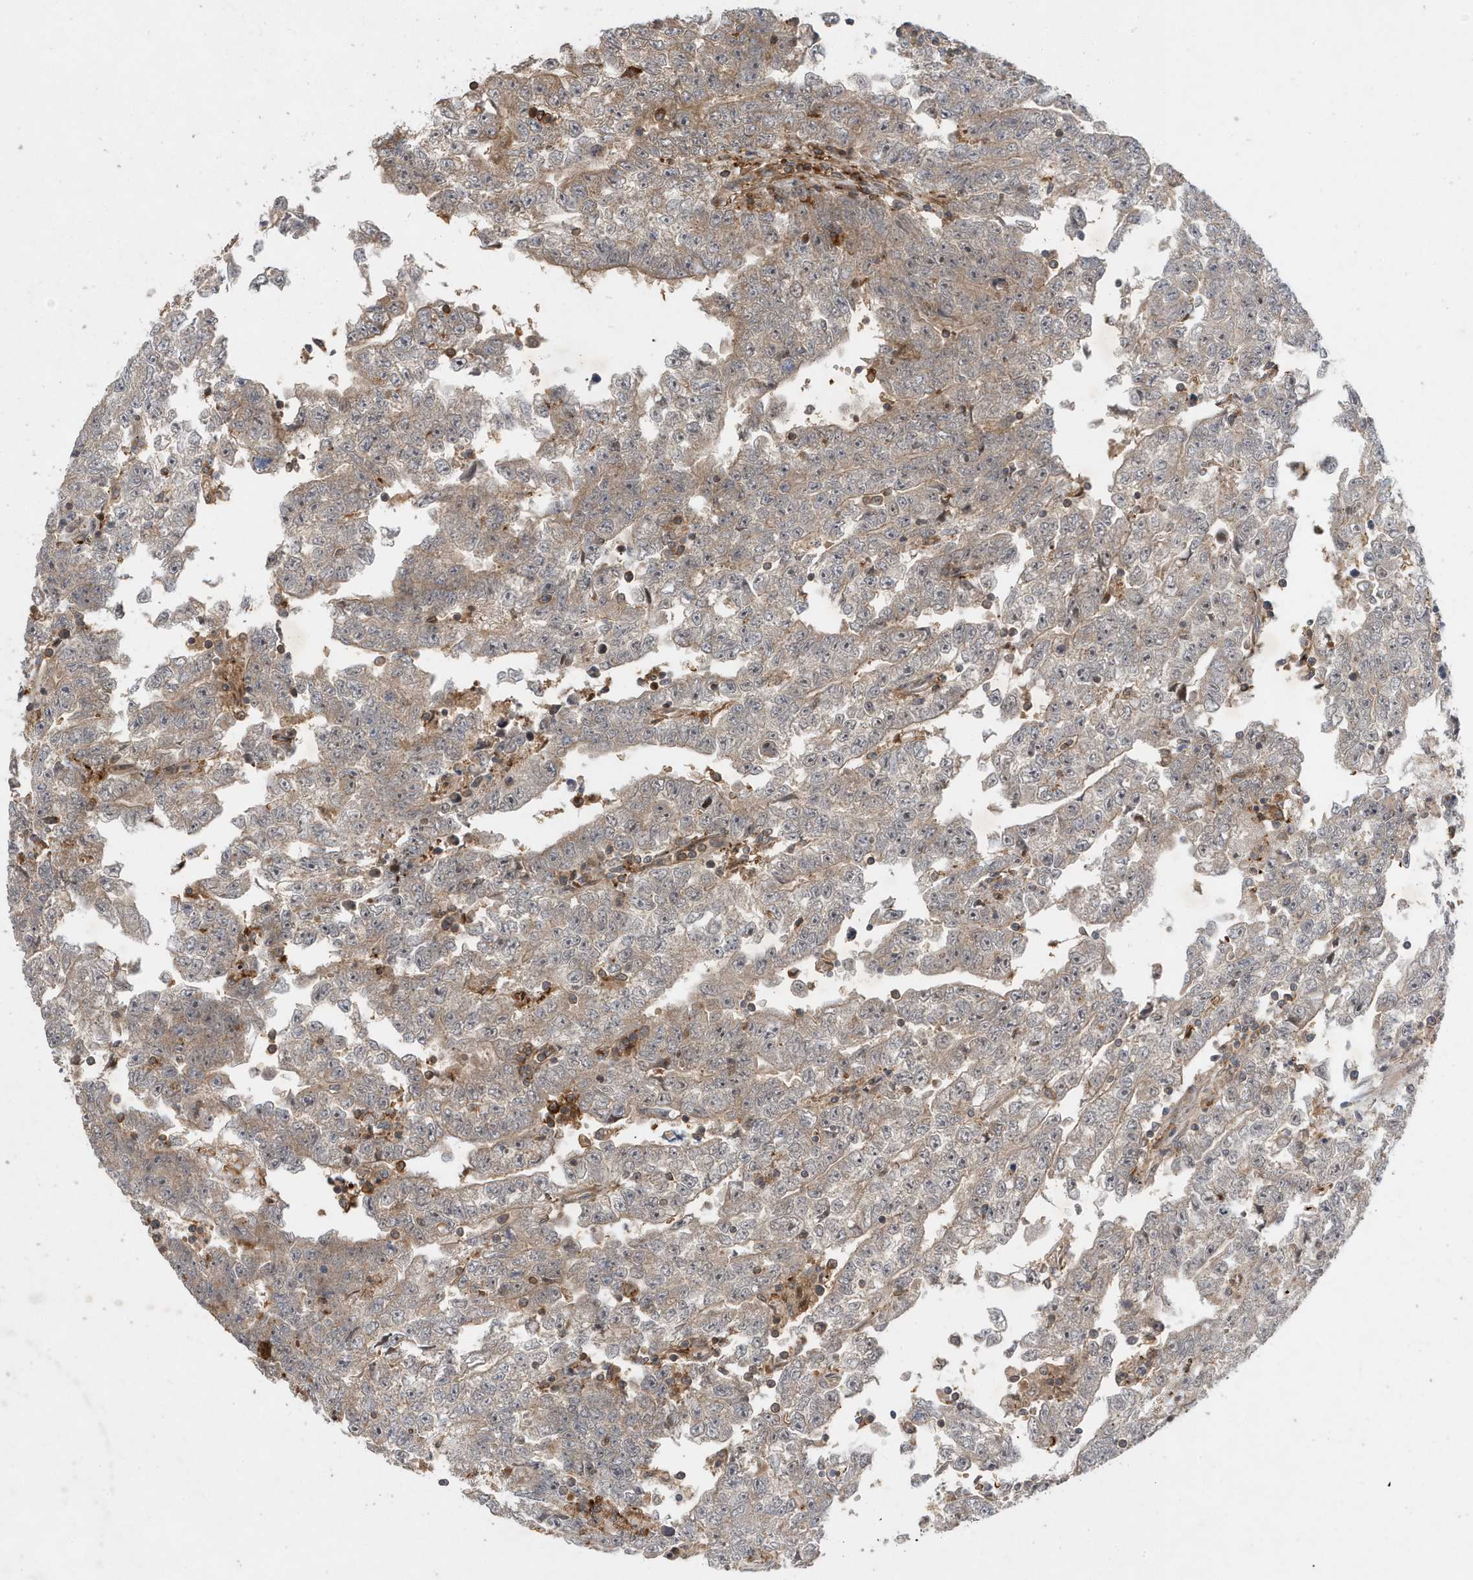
{"staining": {"intensity": "weak", "quantity": "<25%", "location": "cytoplasmic/membranous"}, "tissue": "testis cancer", "cell_type": "Tumor cells", "image_type": "cancer", "snomed": [{"axis": "morphology", "description": "Carcinoma, Embryonal, NOS"}, {"axis": "topography", "description": "Testis"}], "caption": "High power microscopy histopathology image of an immunohistochemistry histopathology image of testis embryonal carcinoma, revealing no significant expression in tumor cells.", "gene": "LAPTM4A", "patient": {"sex": "male", "age": 25}}